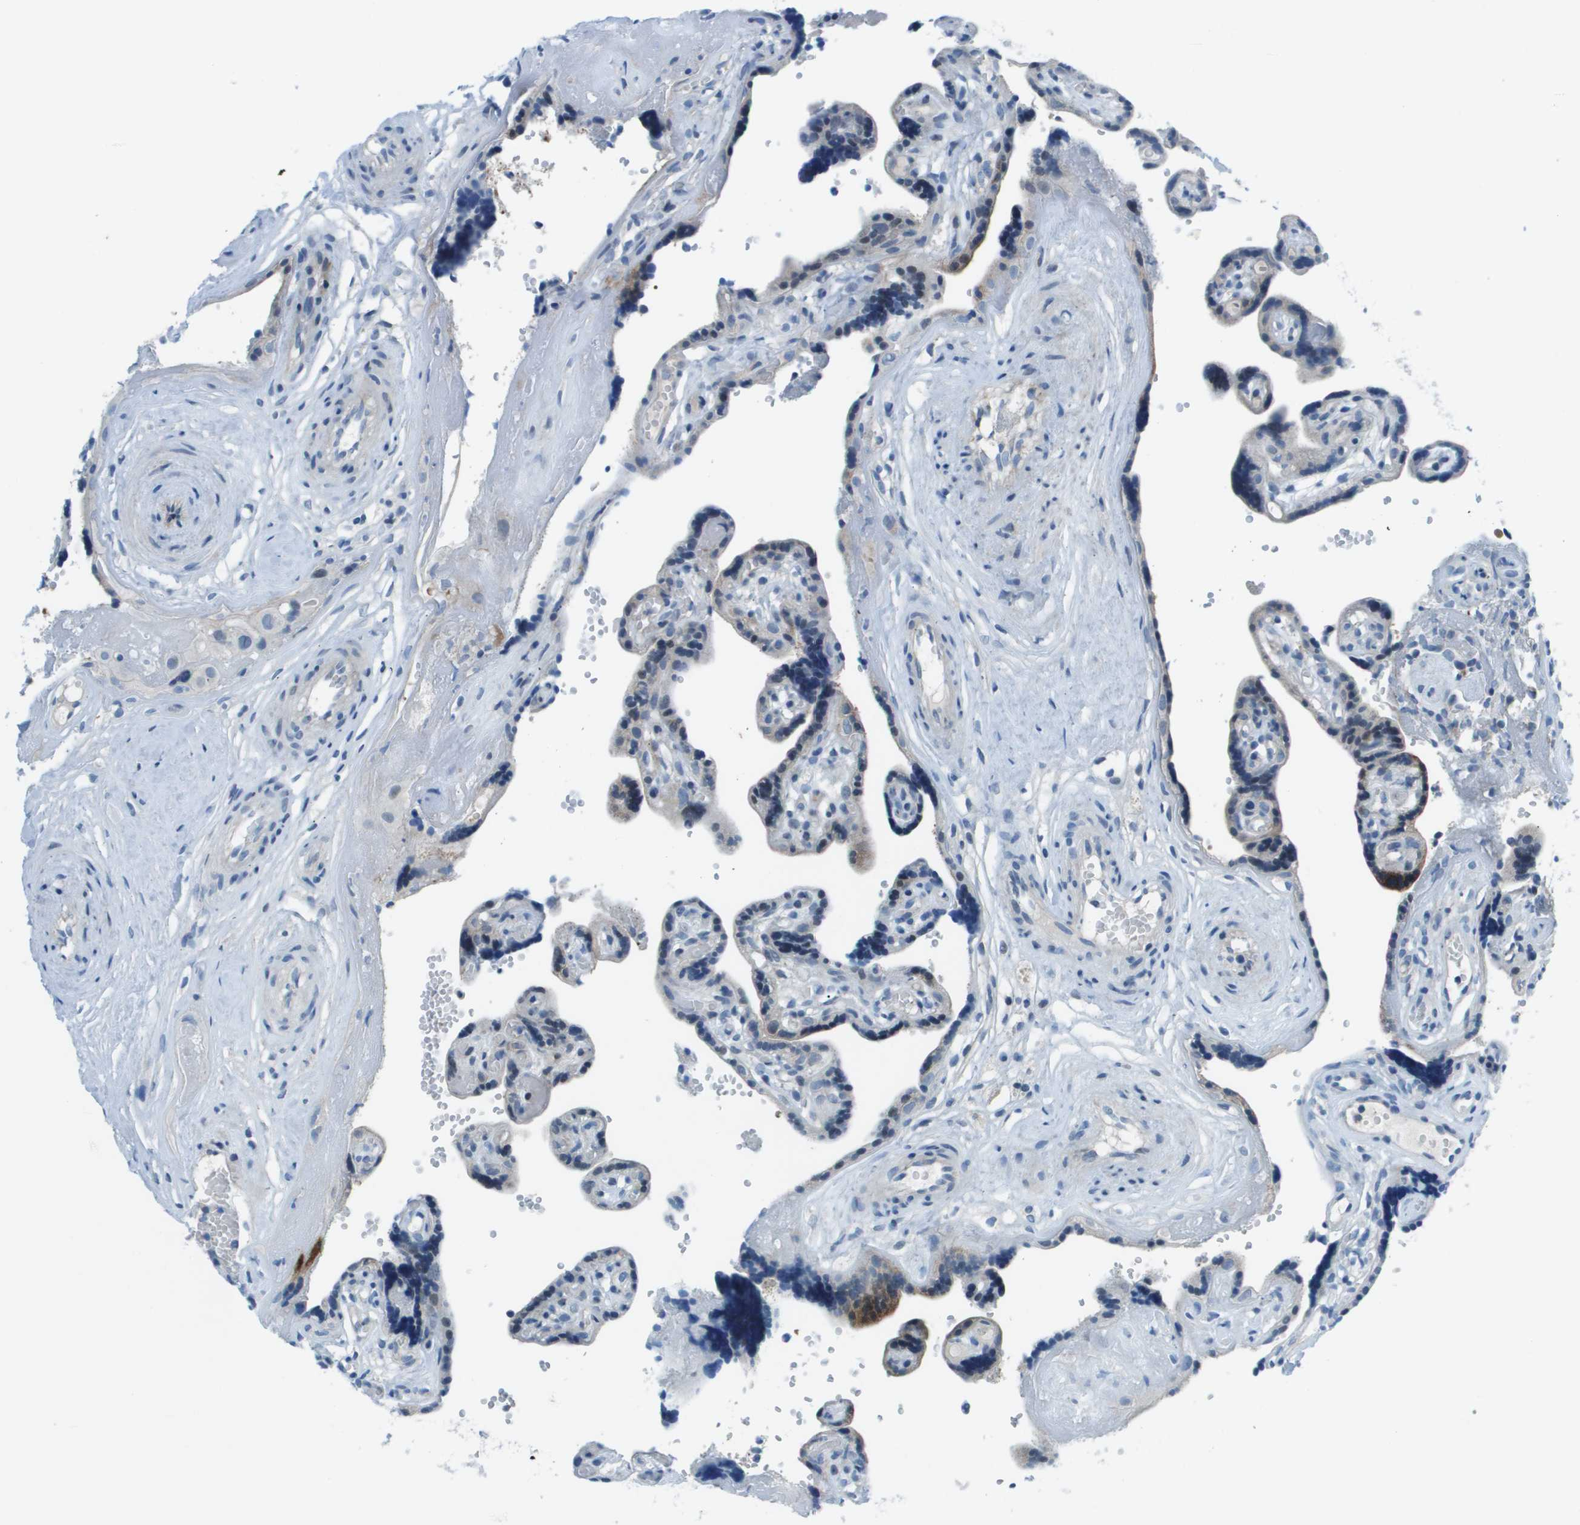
{"staining": {"intensity": "negative", "quantity": "none", "location": "none"}, "tissue": "placenta", "cell_type": "Decidual cells", "image_type": "normal", "snomed": [{"axis": "morphology", "description": "Normal tissue, NOS"}, {"axis": "topography", "description": "Placenta"}], "caption": "Image shows no protein expression in decidual cells of normal placenta. The staining was performed using DAB (3,3'-diaminobenzidine) to visualize the protein expression in brown, while the nuclei were stained in blue with hematoxylin (Magnification: 20x).", "gene": "STIP1", "patient": {"sex": "female", "age": 30}}